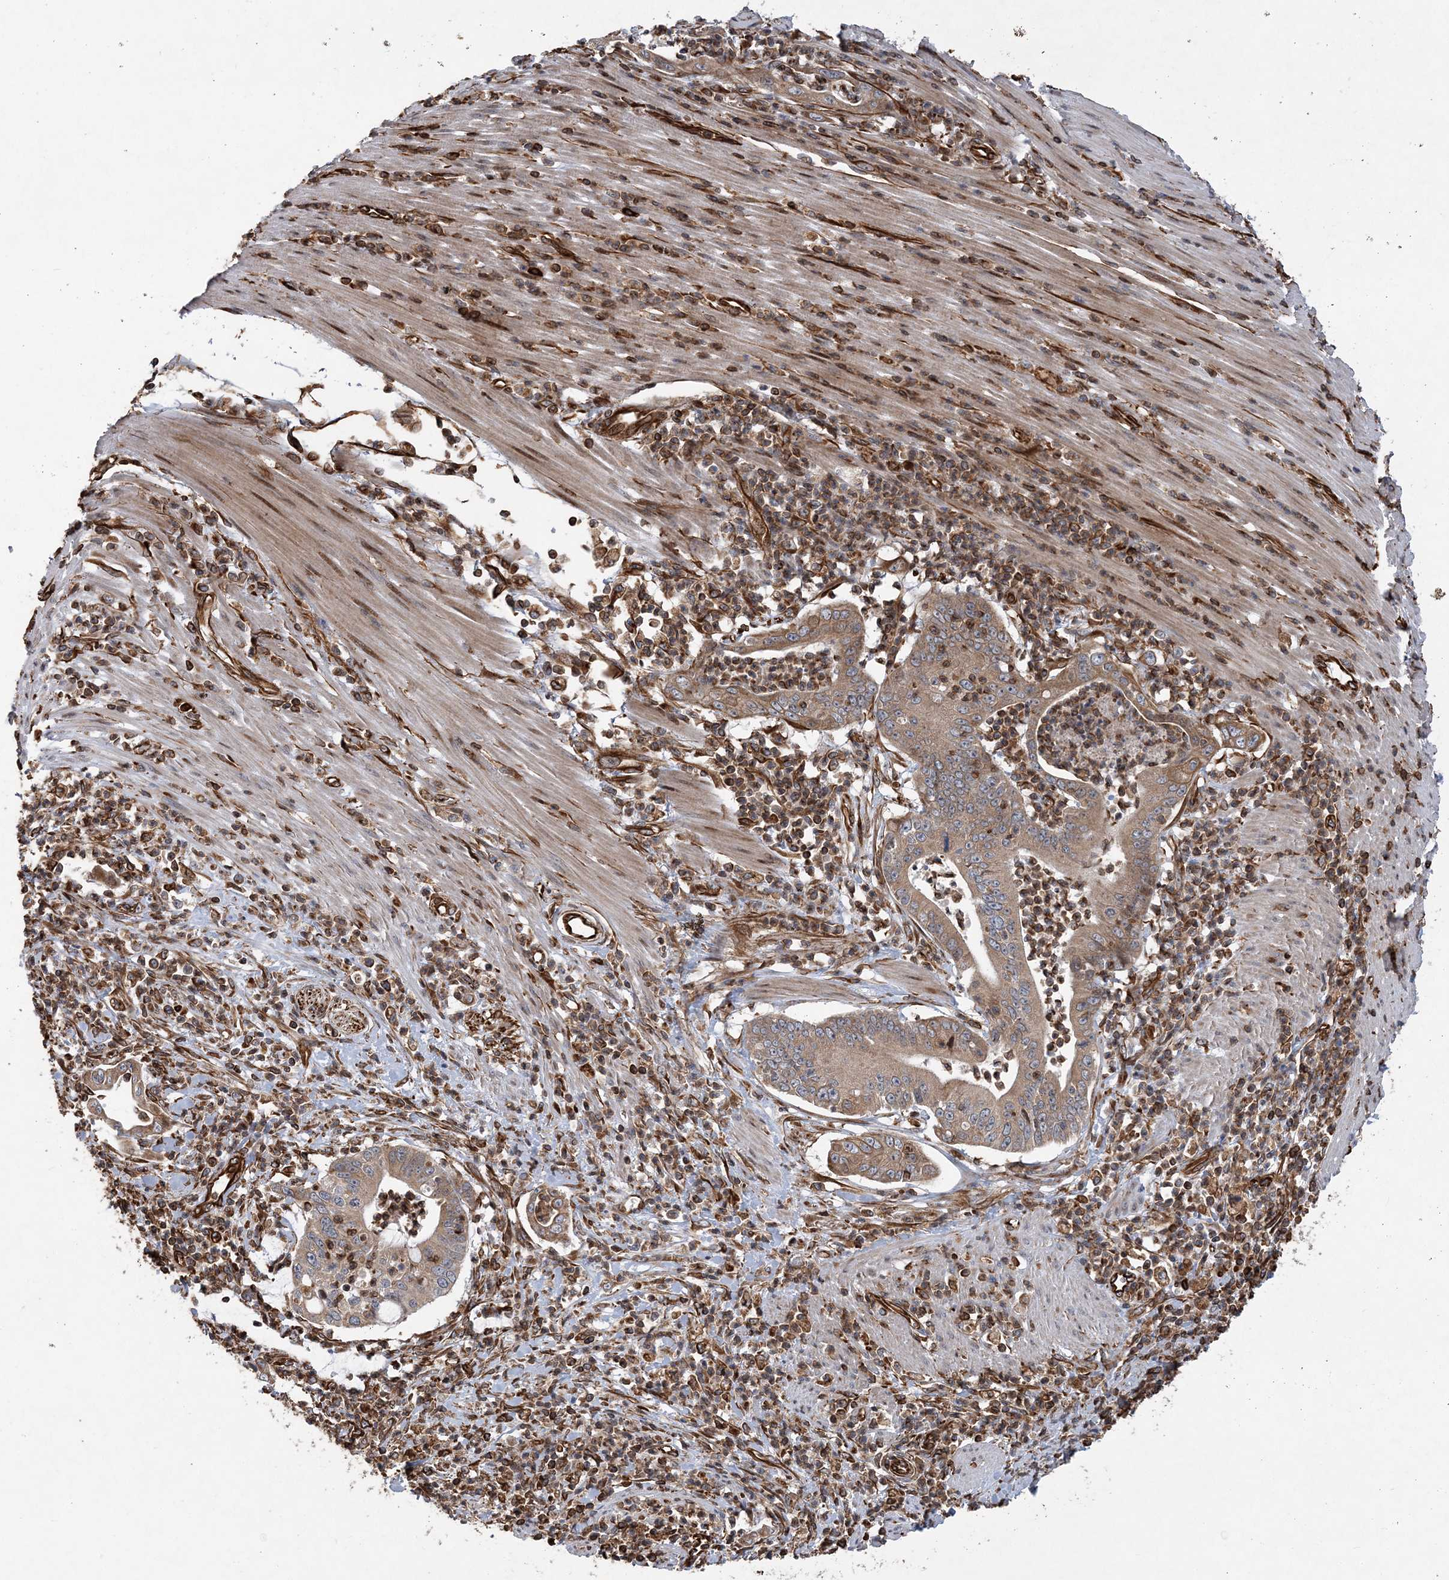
{"staining": {"intensity": "moderate", "quantity": ">75%", "location": "cytoplasmic/membranous"}, "tissue": "pancreatic cancer", "cell_type": "Tumor cells", "image_type": "cancer", "snomed": [{"axis": "morphology", "description": "Adenocarcinoma, NOS"}, {"axis": "topography", "description": "Pancreas"}], "caption": "Pancreatic cancer was stained to show a protein in brown. There is medium levels of moderate cytoplasmic/membranous positivity in about >75% of tumor cells.", "gene": "FAM114A2", "patient": {"sex": "male", "age": 69}}